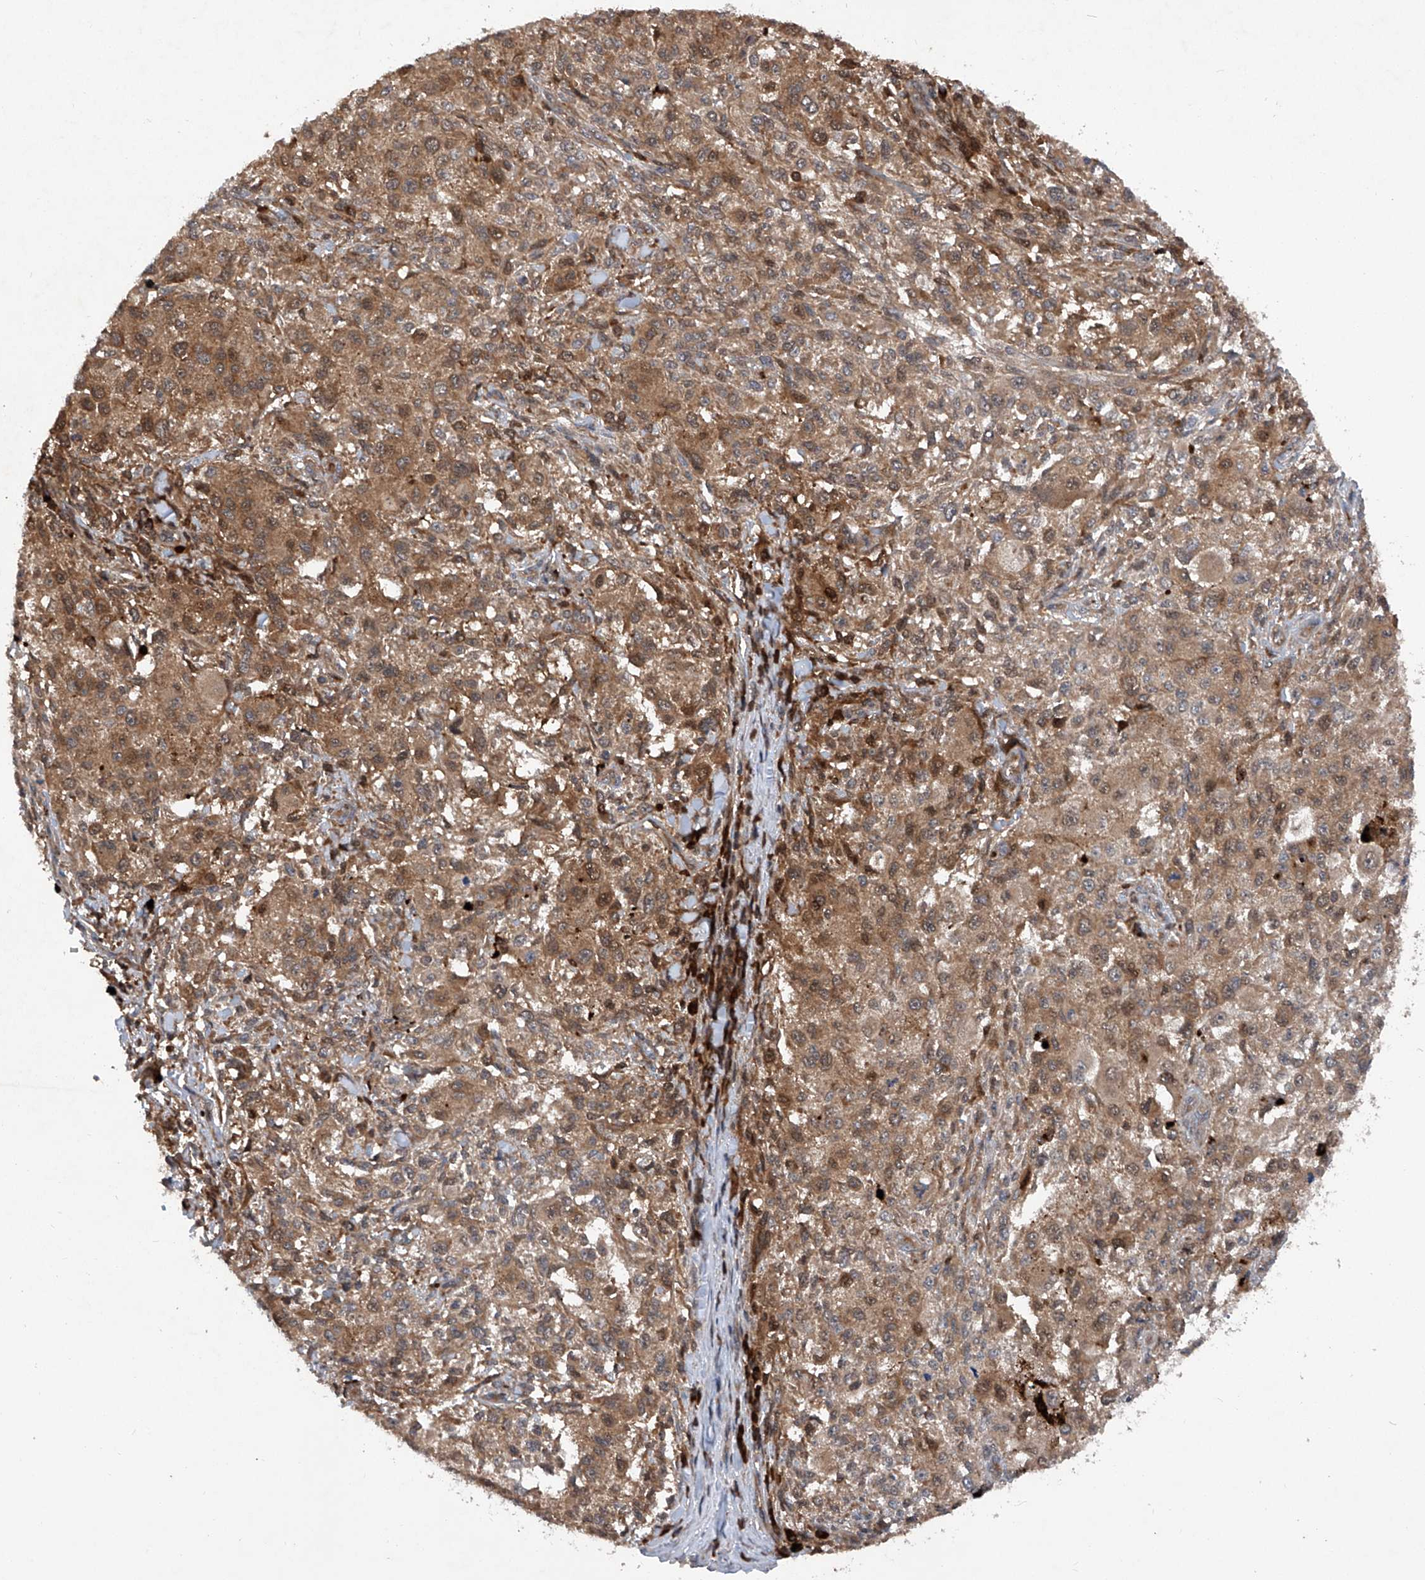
{"staining": {"intensity": "moderate", "quantity": ">75%", "location": "cytoplasmic/membranous"}, "tissue": "melanoma", "cell_type": "Tumor cells", "image_type": "cancer", "snomed": [{"axis": "morphology", "description": "Necrosis, NOS"}, {"axis": "morphology", "description": "Malignant melanoma, NOS"}, {"axis": "topography", "description": "Skin"}], "caption": "A high-resolution image shows IHC staining of malignant melanoma, which shows moderate cytoplasmic/membranous expression in about >75% of tumor cells.", "gene": "ASCC3", "patient": {"sex": "female", "age": 87}}